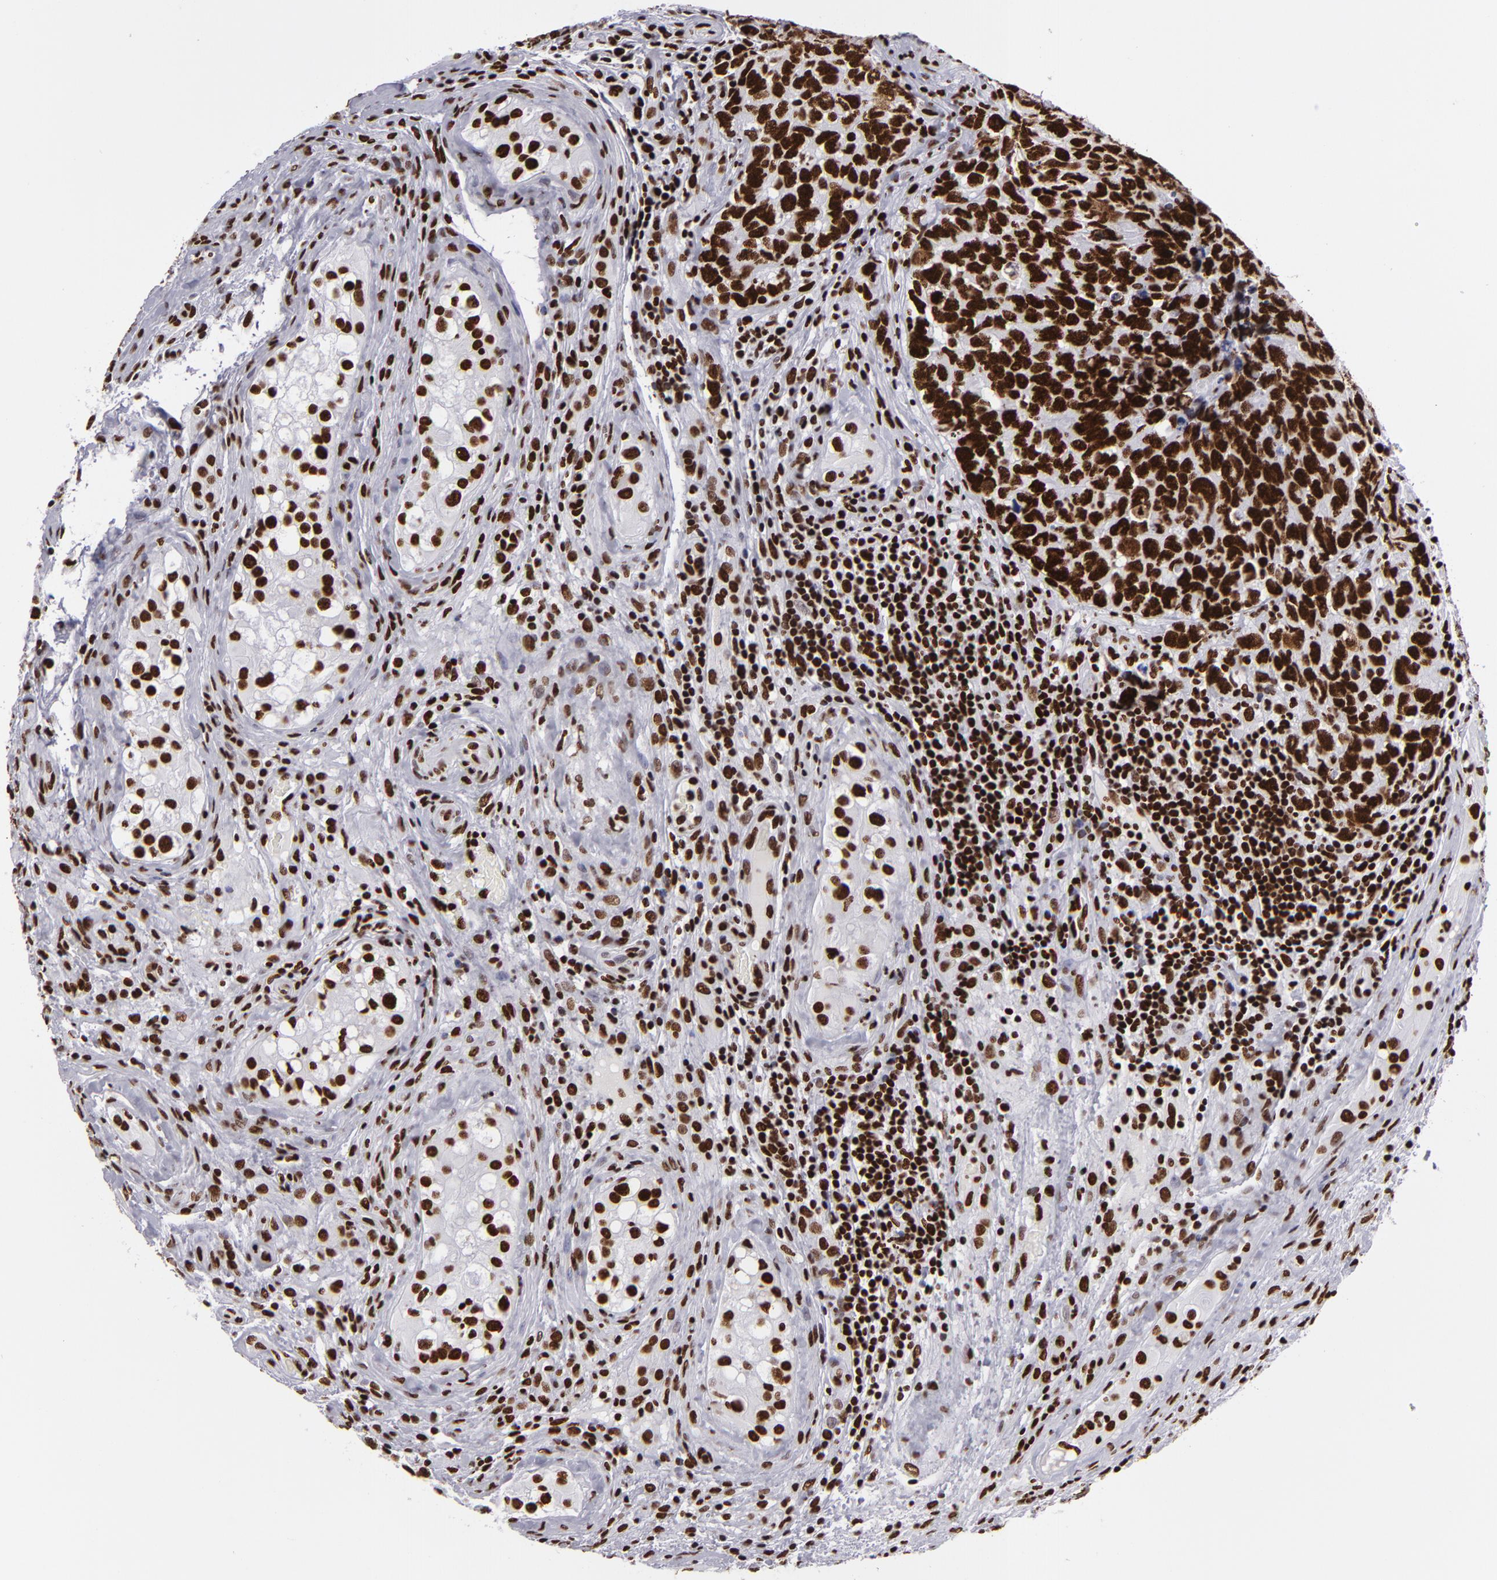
{"staining": {"intensity": "strong", "quantity": ">75%", "location": "nuclear"}, "tissue": "testis cancer", "cell_type": "Tumor cells", "image_type": "cancer", "snomed": [{"axis": "morphology", "description": "Carcinoma, Embryonal, NOS"}, {"axis": "topography", "description": "Testis"}], "caption": "Immunohistochemistry (IHC) of testis embryonal carcinoma demonstrates high levels of strong nuclear expression in about >75% of tumor cells. Using DAB (3,3'-diaminobenzidine) (brown) and hematoxylin (blue) stains, captured at high magnification using brightfield microscopy.", "gene": "SAFB", "patient": {"sex": "male", "age": 31}}